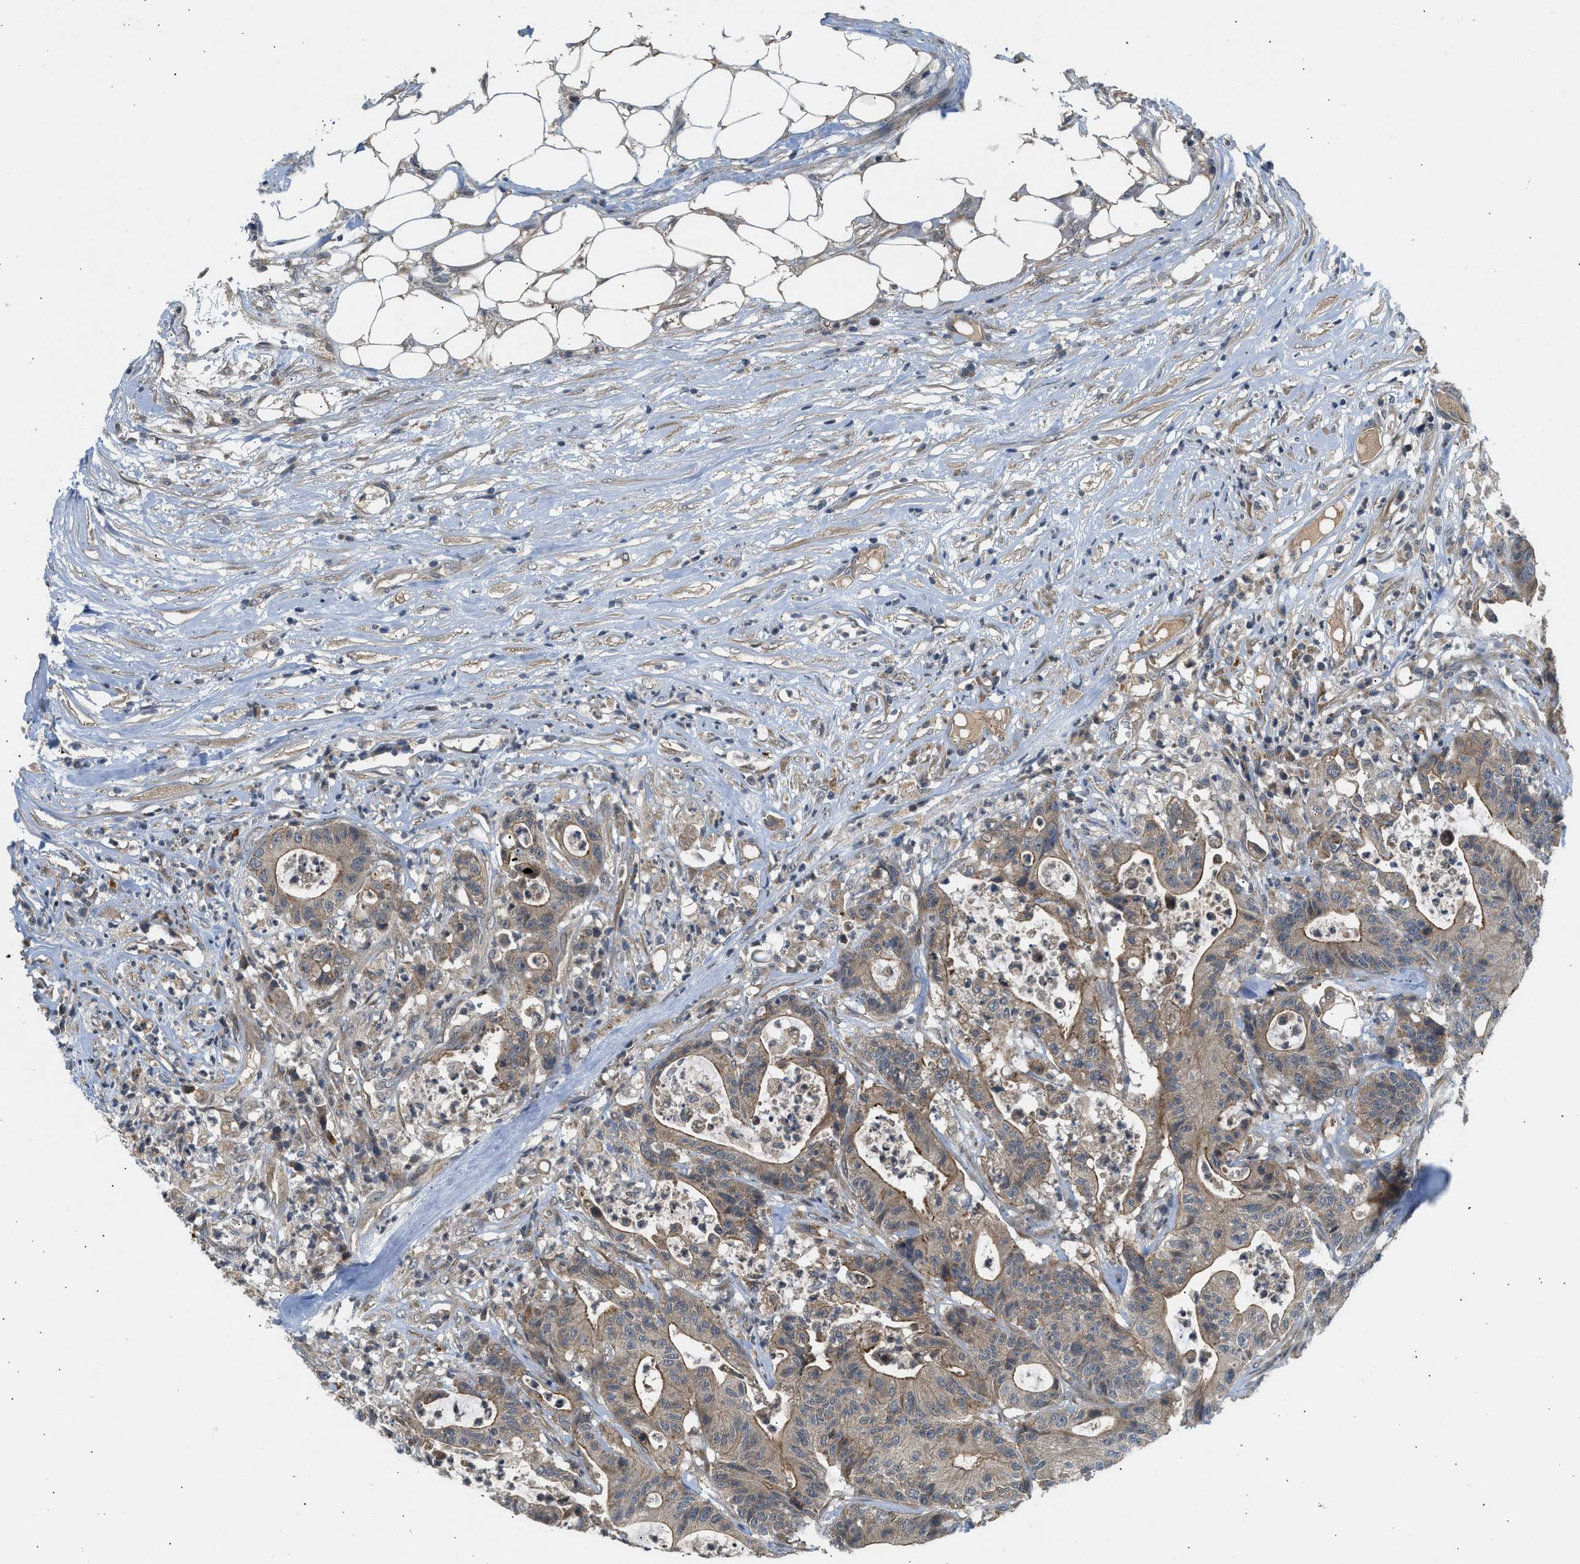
{"staining": {"intensity": "moderate", "quantity": ">75%", "location": "cytoplasmic/membranous"}, "tissue": "colorectal cancer", "cell_type": "Tumor cells", "image_type": "cancer", "snomed": [{"axis": "morphology", "description": "Adenocarcinoma, NOS"}, {"axis": "topography", "description": "Colon"}], "caption": "A high-resolution image shows immunohistochemistry staining of colorectal cancer (adenocarcinoma), which reveals moderate cytoplasmic/membranous staining in about >75% of tumor cells.", "gene": "ADCY8", "patient": {"sex": "female", "age": 84}}